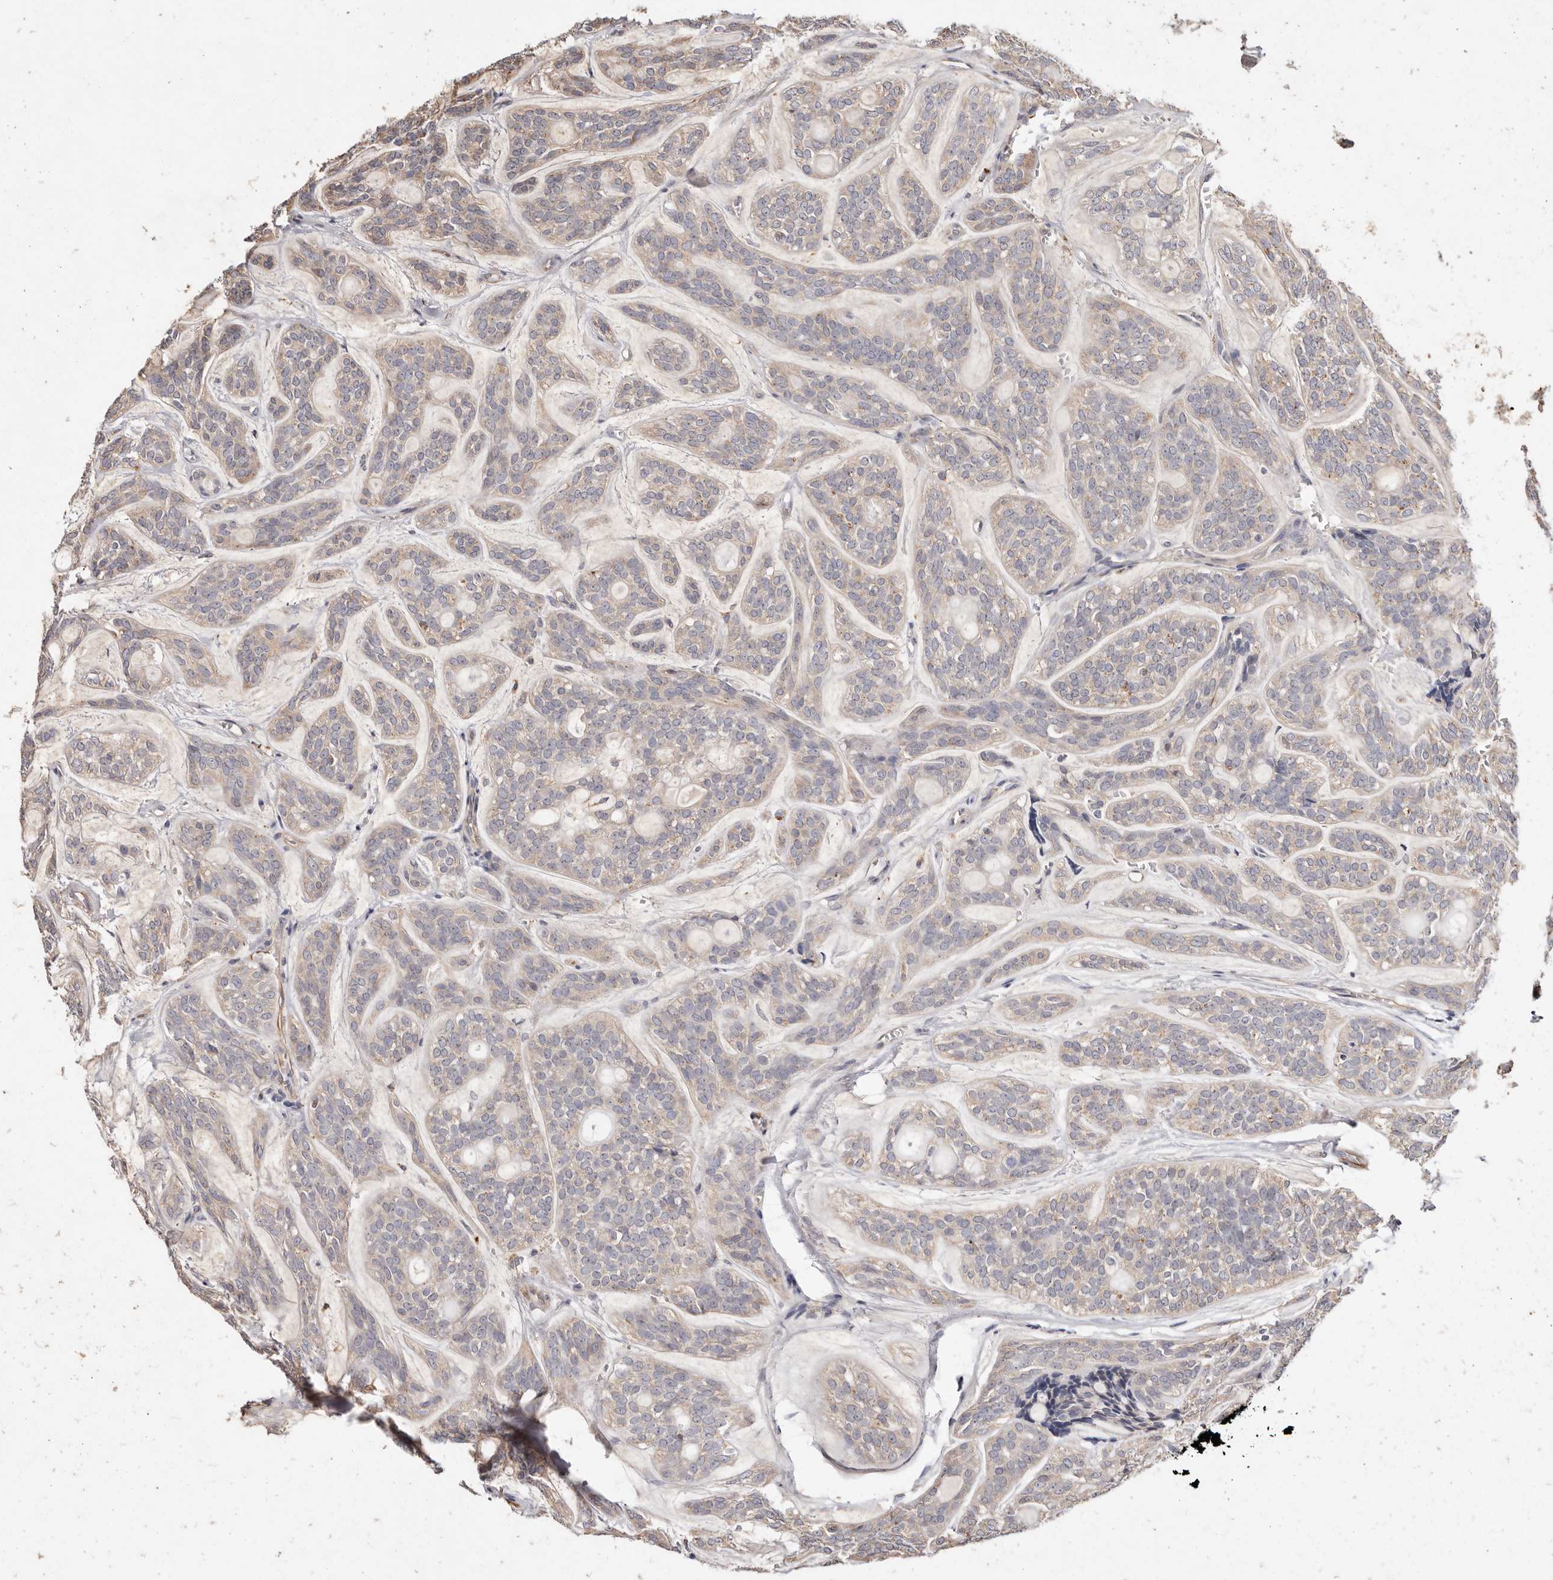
{"staining": {"intensity": "negative", "quantity": "none", "location": "none"}, "tissue": "head and neck cancer", "cell_type": "Tumor cells", "image_type": "cancer", "snomed": [{"axis": "morphology", "description": "Adenocarcinoma, NOS"}, {"axis": "topography", "description": "Head-Neck"}], "caption": "High magnification brightfield microscopy of head and neck adenocarcinoma stained with DAB (3,3'-diaminobenzidine) (brown) and counterstained with hematoxylin (blue): tumor cells show no significant expression.", "gene": "THBS3", "patient": {"sex": "male", "age": 66}}